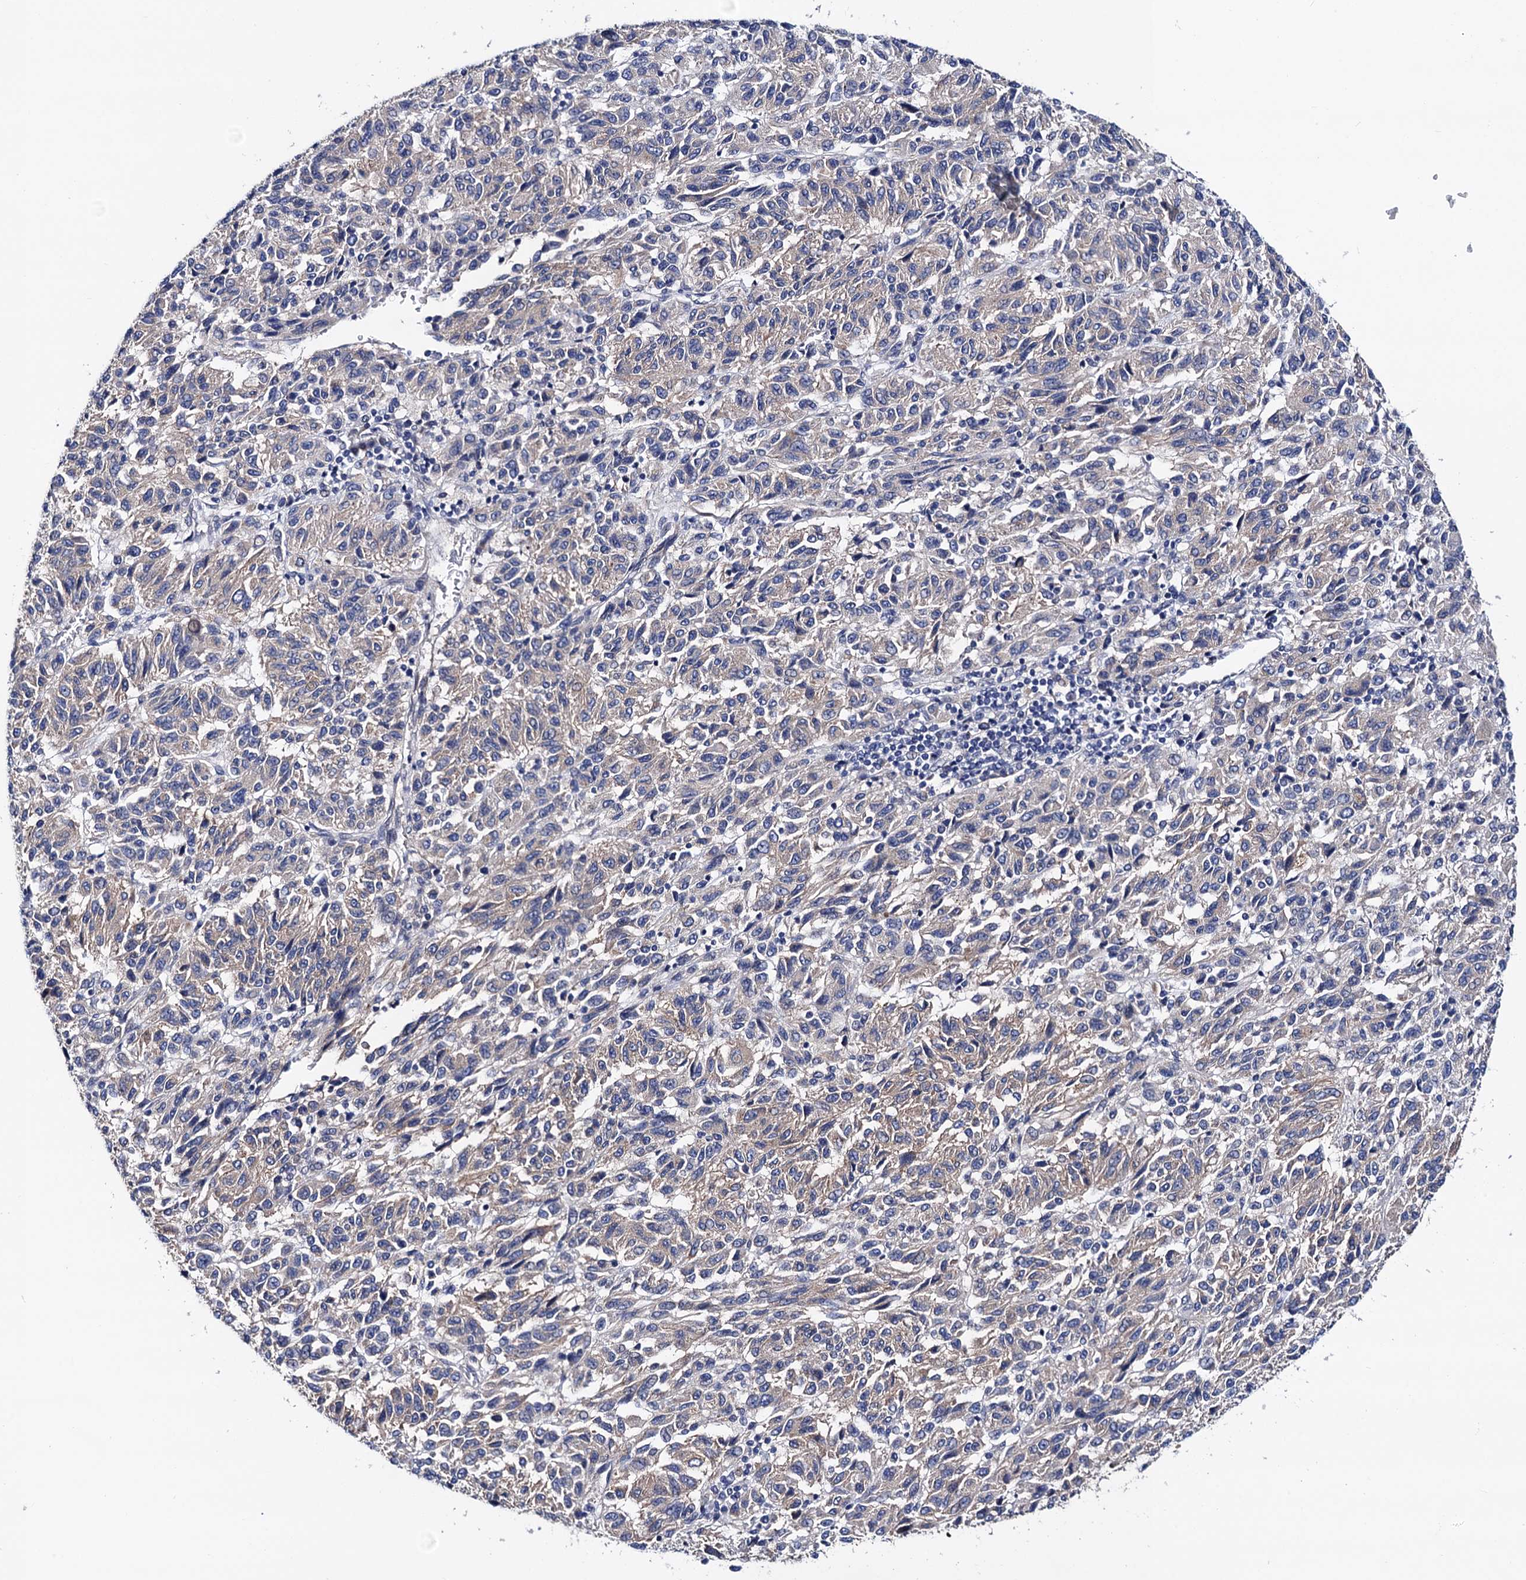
{"staining": {"intensity": "negative", "quantity": "none", "location": "none"}, "tissue": "melanoma", "cell_type": "Tumor cells", "image_type": "cancer", "snomed": [{"axis": "morphology", "description": "Malignant melanoma, Metastatic site"}, {"axis": "topography", "description": "Lung"}], "caption": "Immunohistochemistry (IHC) histopathology image of human malignant melanoma (metastatic site) stained for a protein (brown), which displays no staining in tumor cells. Brightfield microscopy of IHC stained with DAB (3,3'-diaminobenzidine) (brown) and hematoxylin (blue), captured at high magnification.", "gene": "ZDHHC18", "patient": {"sex": "male", "age": 64}}